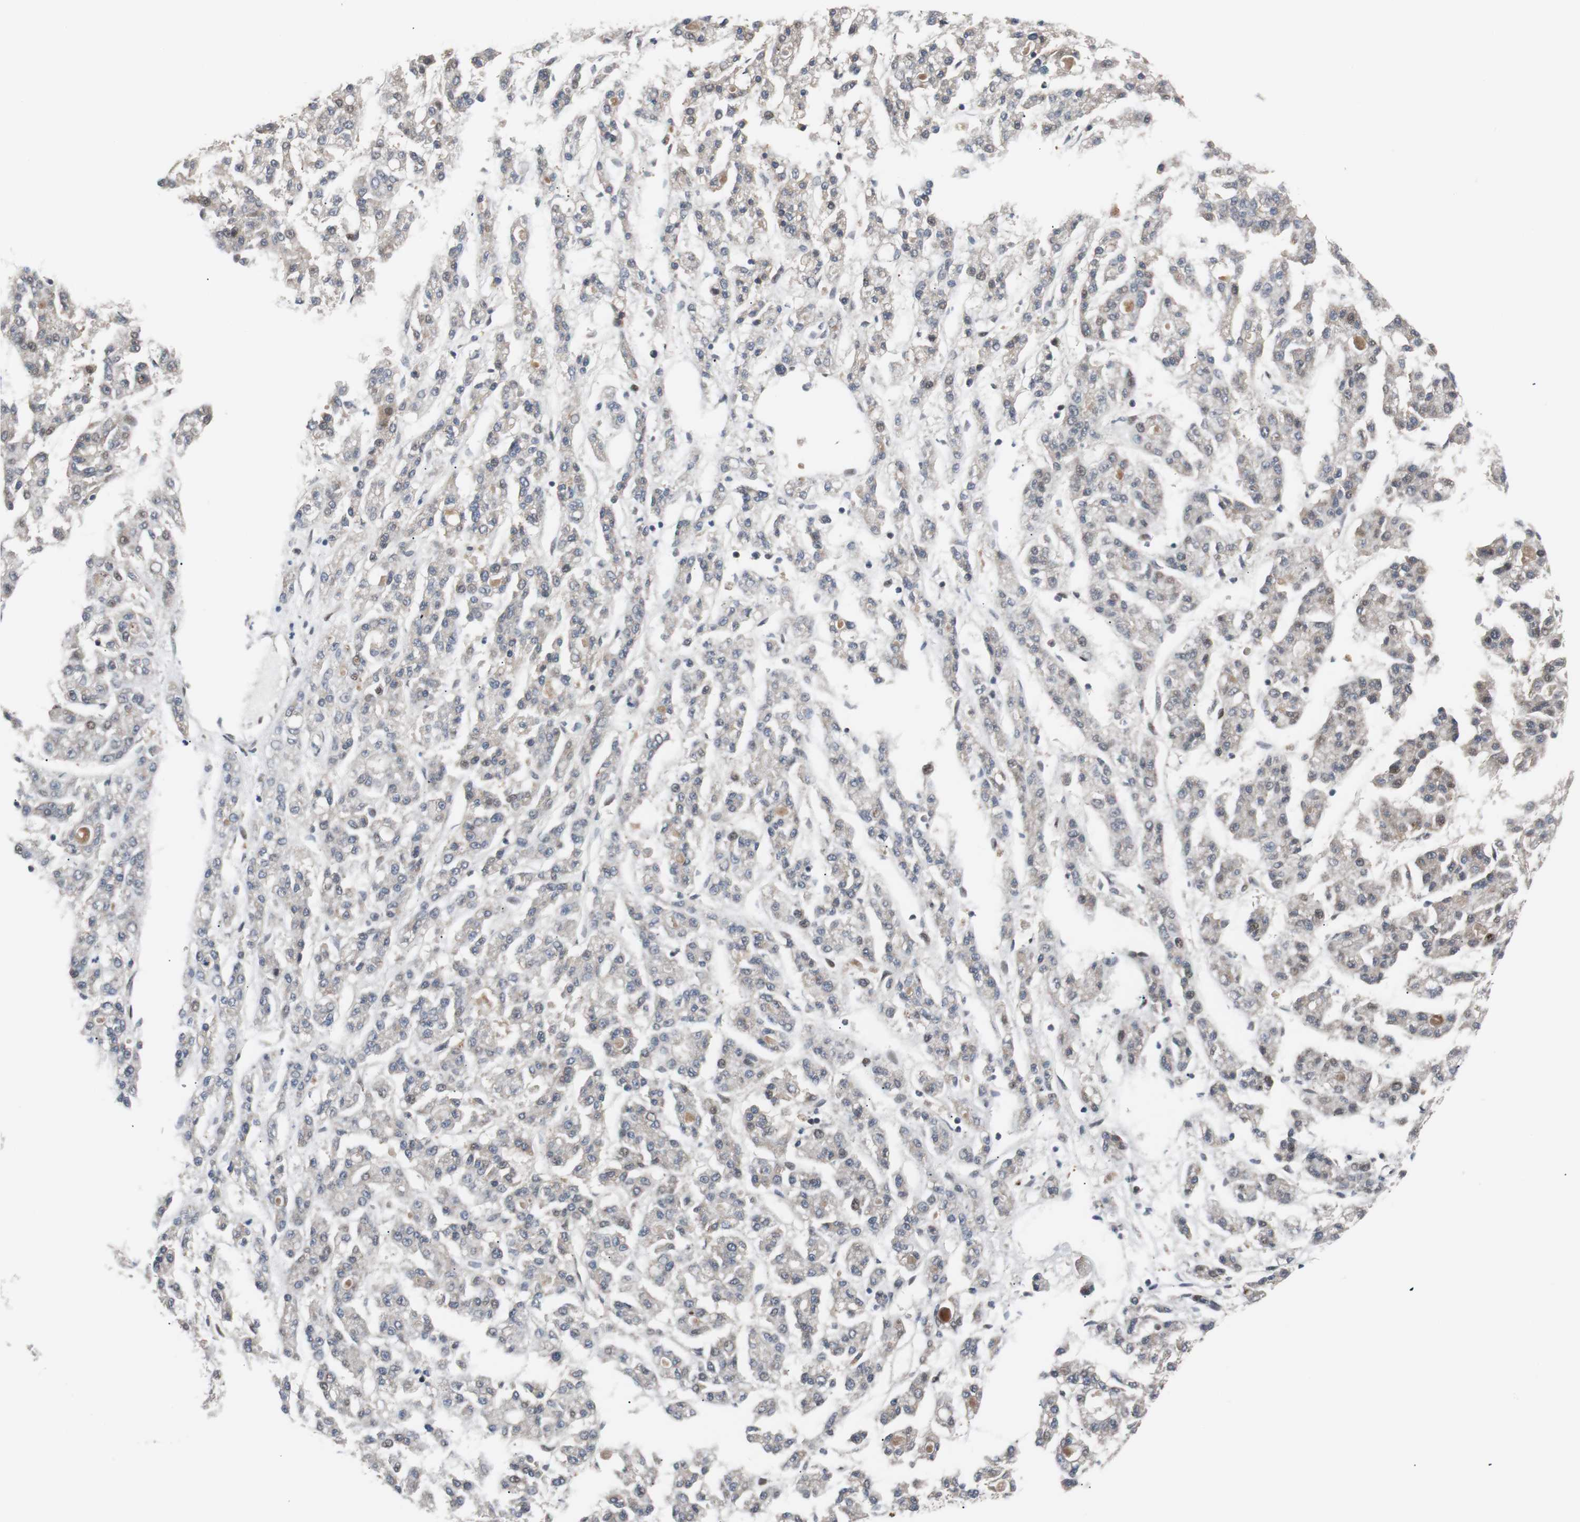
{"staining": {"intensity": "moderate", "quantity": "<25%", "location": "cytoplasmic/membranous,nuclear"}, "tissue": "liver cancer", "cell_type": "Tumor cells", "image_type": "cancer", "snomed": [{"axis": "morphology", "description": "Carcinoma, Hepatocellular, NOS"}, {"axis": "topography", "description": "Liver"}], "caption": "Liver cancer stained with immunohistochemistry (IHC) shows moderate cytoplasmic/membranous and nuclear expression in about <25% of tumor cells.", "gene": "NBL1", "patient": {"sex": "male", "age": 70}}